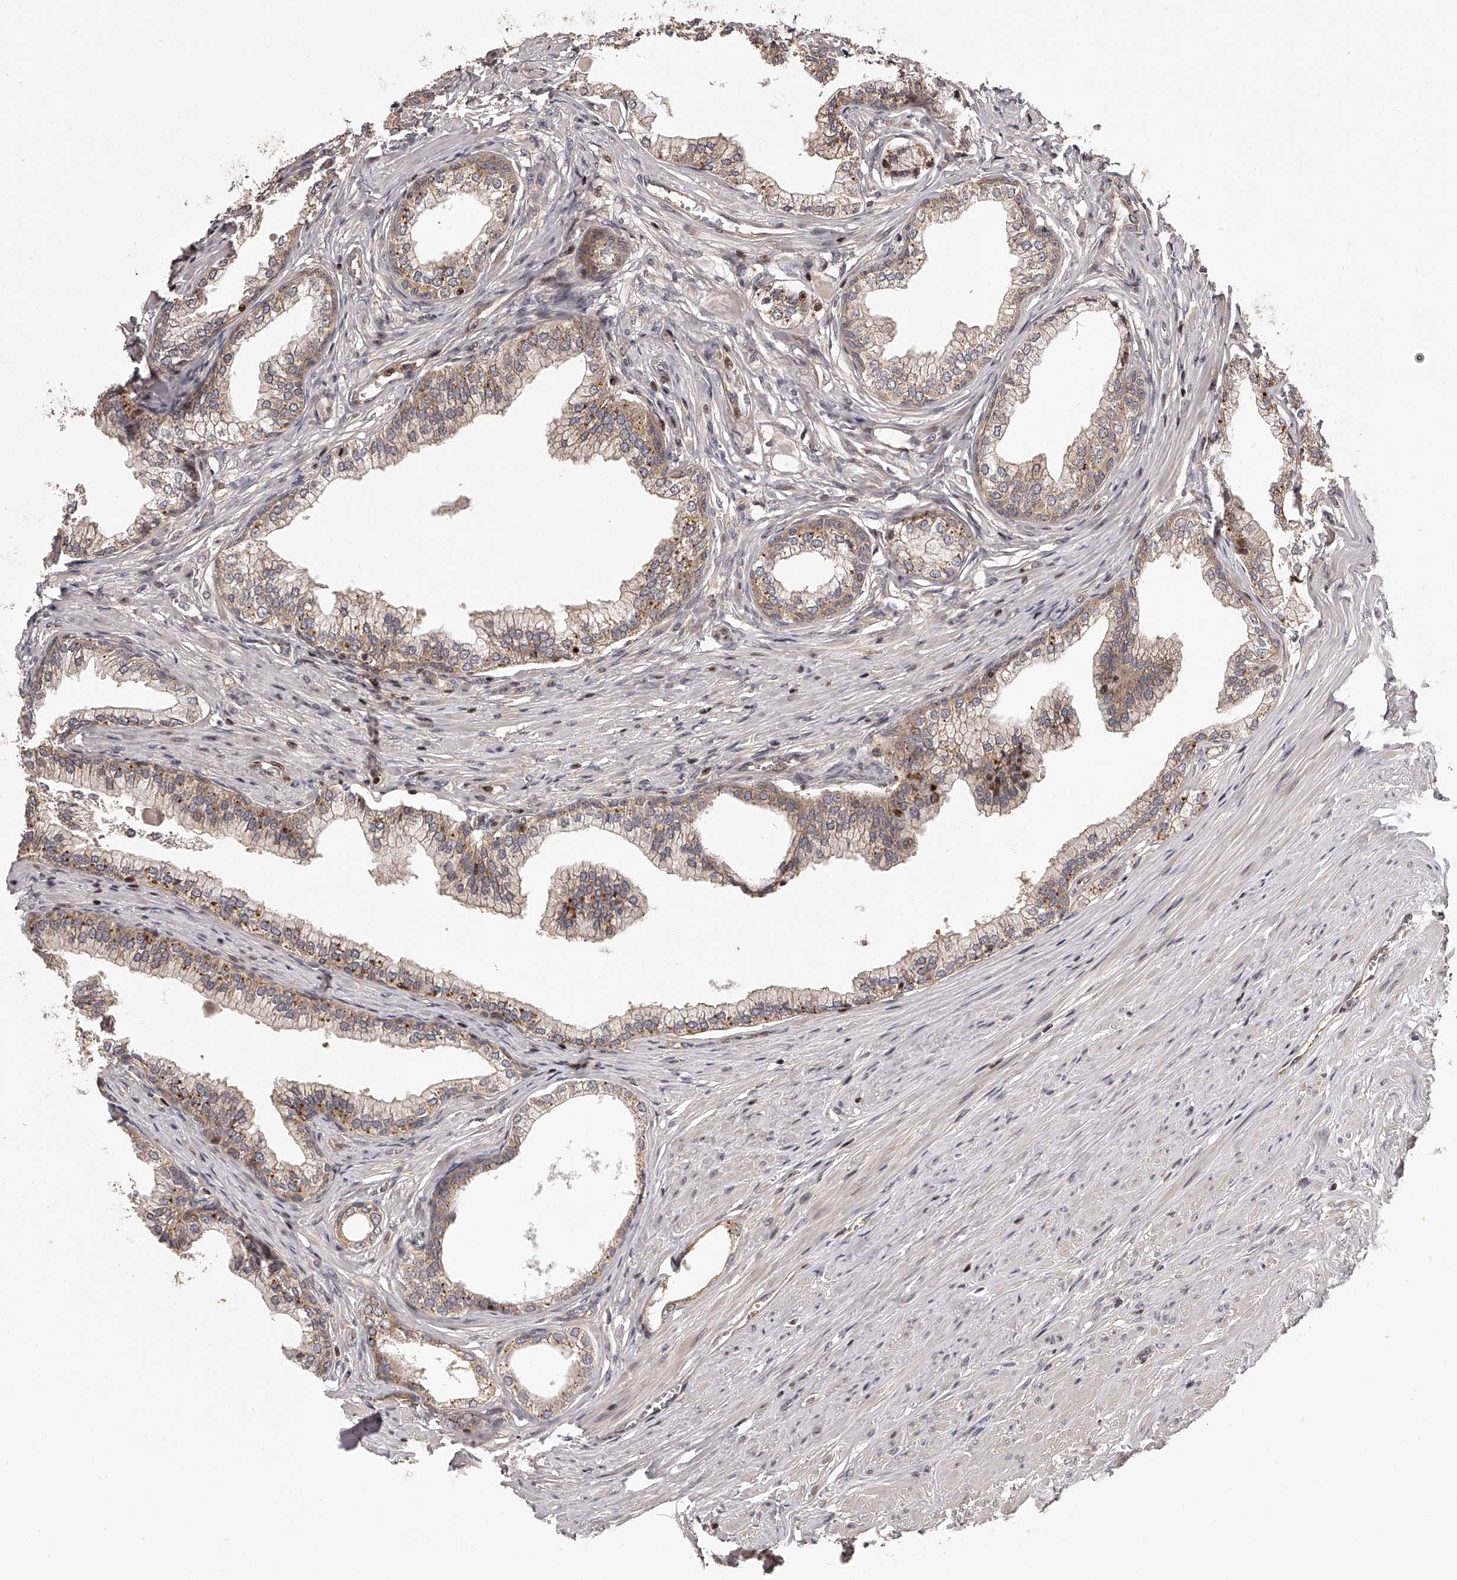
{"staining": {"intensity": "moderate", "quantity": ">75%", "location": "cytoplasmic/membranous"}, "tissue": "prostate", "cell_type": "Glandular cells", "image_type": "normal", "snomed": [{"axis": "morphology", "description": "Normal tissue, NOS"}, {"axis": "morphology", "description": "Urothelial carcinoma, Low grade"}, {"axis": "topography", "description": "Urinary bladder"}, {"axis": "topography", "description": "Prostate"}], "caption": "Protein analysis of unremarkable prostate shows moderate cytoplasmic/membranous expression in approximately >75% of glandular cells.", "gene": "PFDN2", "patient": {"sex": "male", "age": 60}}